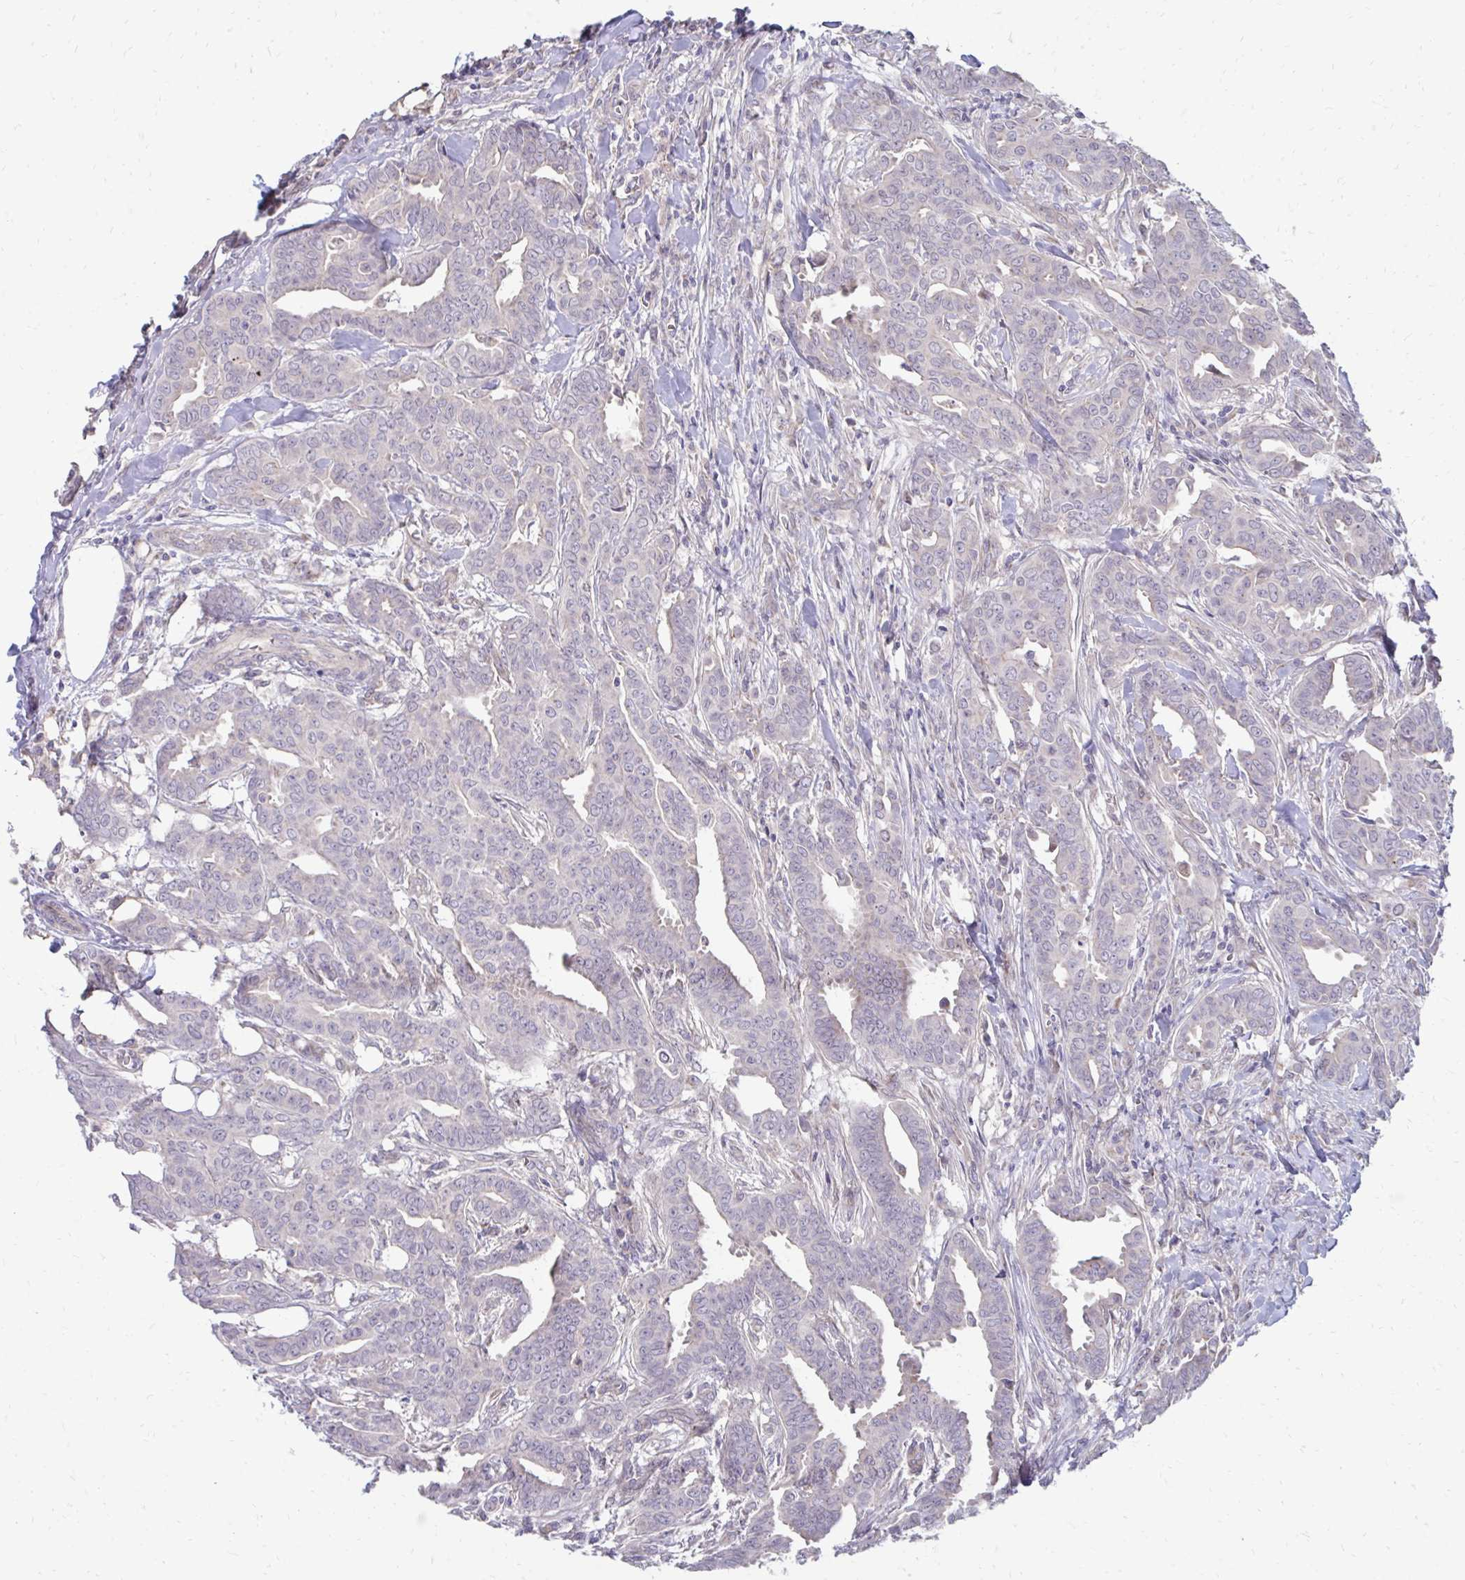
{"staining": {"intensity": "weak", "quantity": "<25%", "location": "cytoplasmic/membranous"}, "tissue": "breast cancer", "cell_type": "Tumor cells", "image_type": "cancer", "snomed": [{"axis": "morphology", "description": "Duct carcinoma"}, {"axis": "topography", "description": "Breast"}], "caption": "Infiltrating ductal carcinoma (breast) stained for a protein using immunohistochemistry (IHC) displays no positivity tumor cells.", "gene": "ITPR2", "patient": {"sex": "female", "age": 45}}